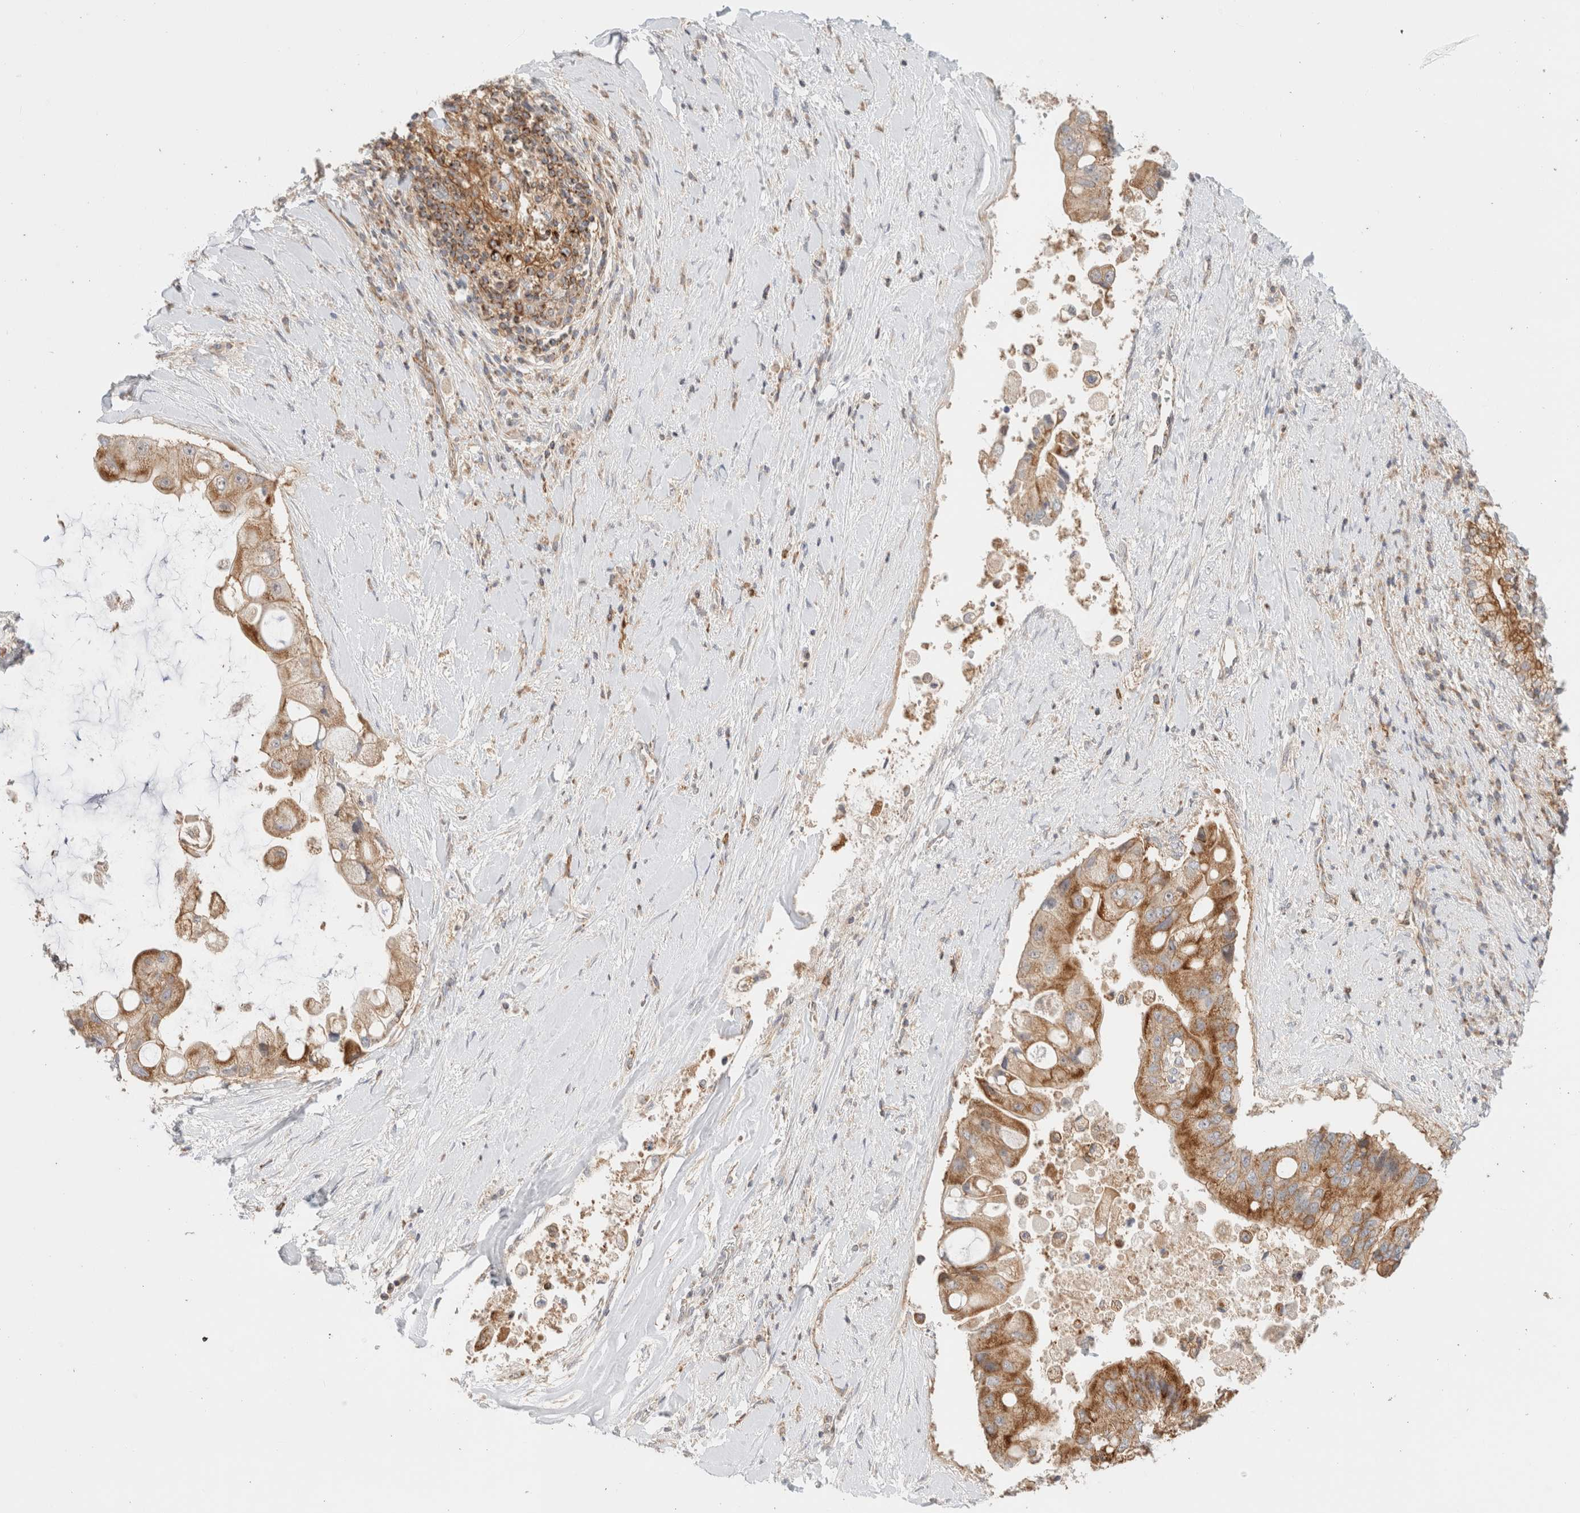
{"staining": {"intensity": "strong", "quantity": ">75%", "location": "cytoplasmic/membranous"}, "tissue": "liver cancer", "cell_type": "Tumor cells", "image_type": "cancer", "snomed": [{"axis": "morphology", "description": "Cholangiocarcinoma"}, {"axis": "topography", "description": "Liver"}], "caption": "Liver cholangiocarcinoma stained for a protein (brown) shows strong cytoplasmic/membranous positive expression in approximately >75% of tumor cells.", "gene": "MRM3", "patient": {"sex": "male", "age": 50}}